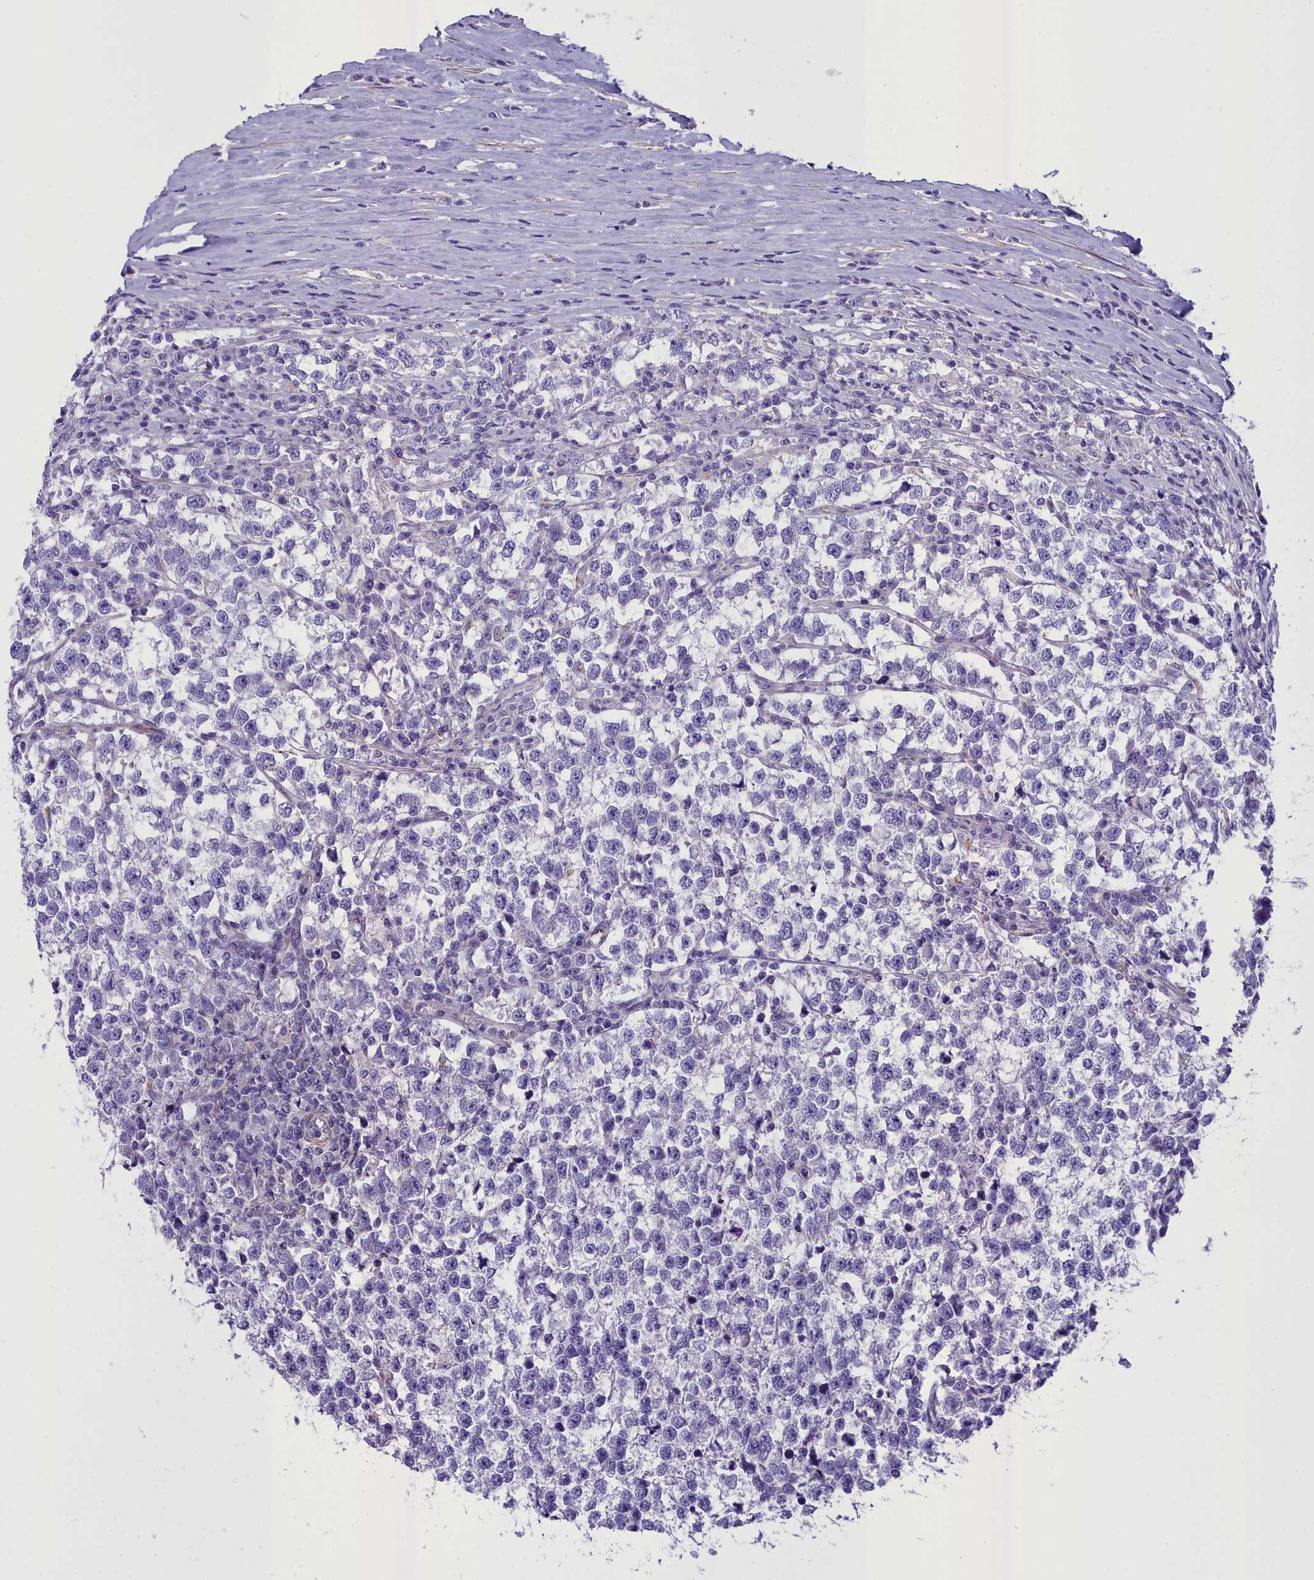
{"staining": {"intensity": "negative", "quantity": "none", "location": "none"}, "tissue": "testis cancer", "cell_type": "Tumor cells", "image_type": "cancer", "snomed": [{"axis": "morphology", "description": "Normal tissue, NOS"}, {"axis": "morphology", "description": "Seminoma, NOS"}, {"axis": "topography", "description": "Testis"}], "caption": "The image reveals no staining of tumor cells in testis cancer.", "gene": "GFRA1", "patient": {"sex": "male", "age": 43}}